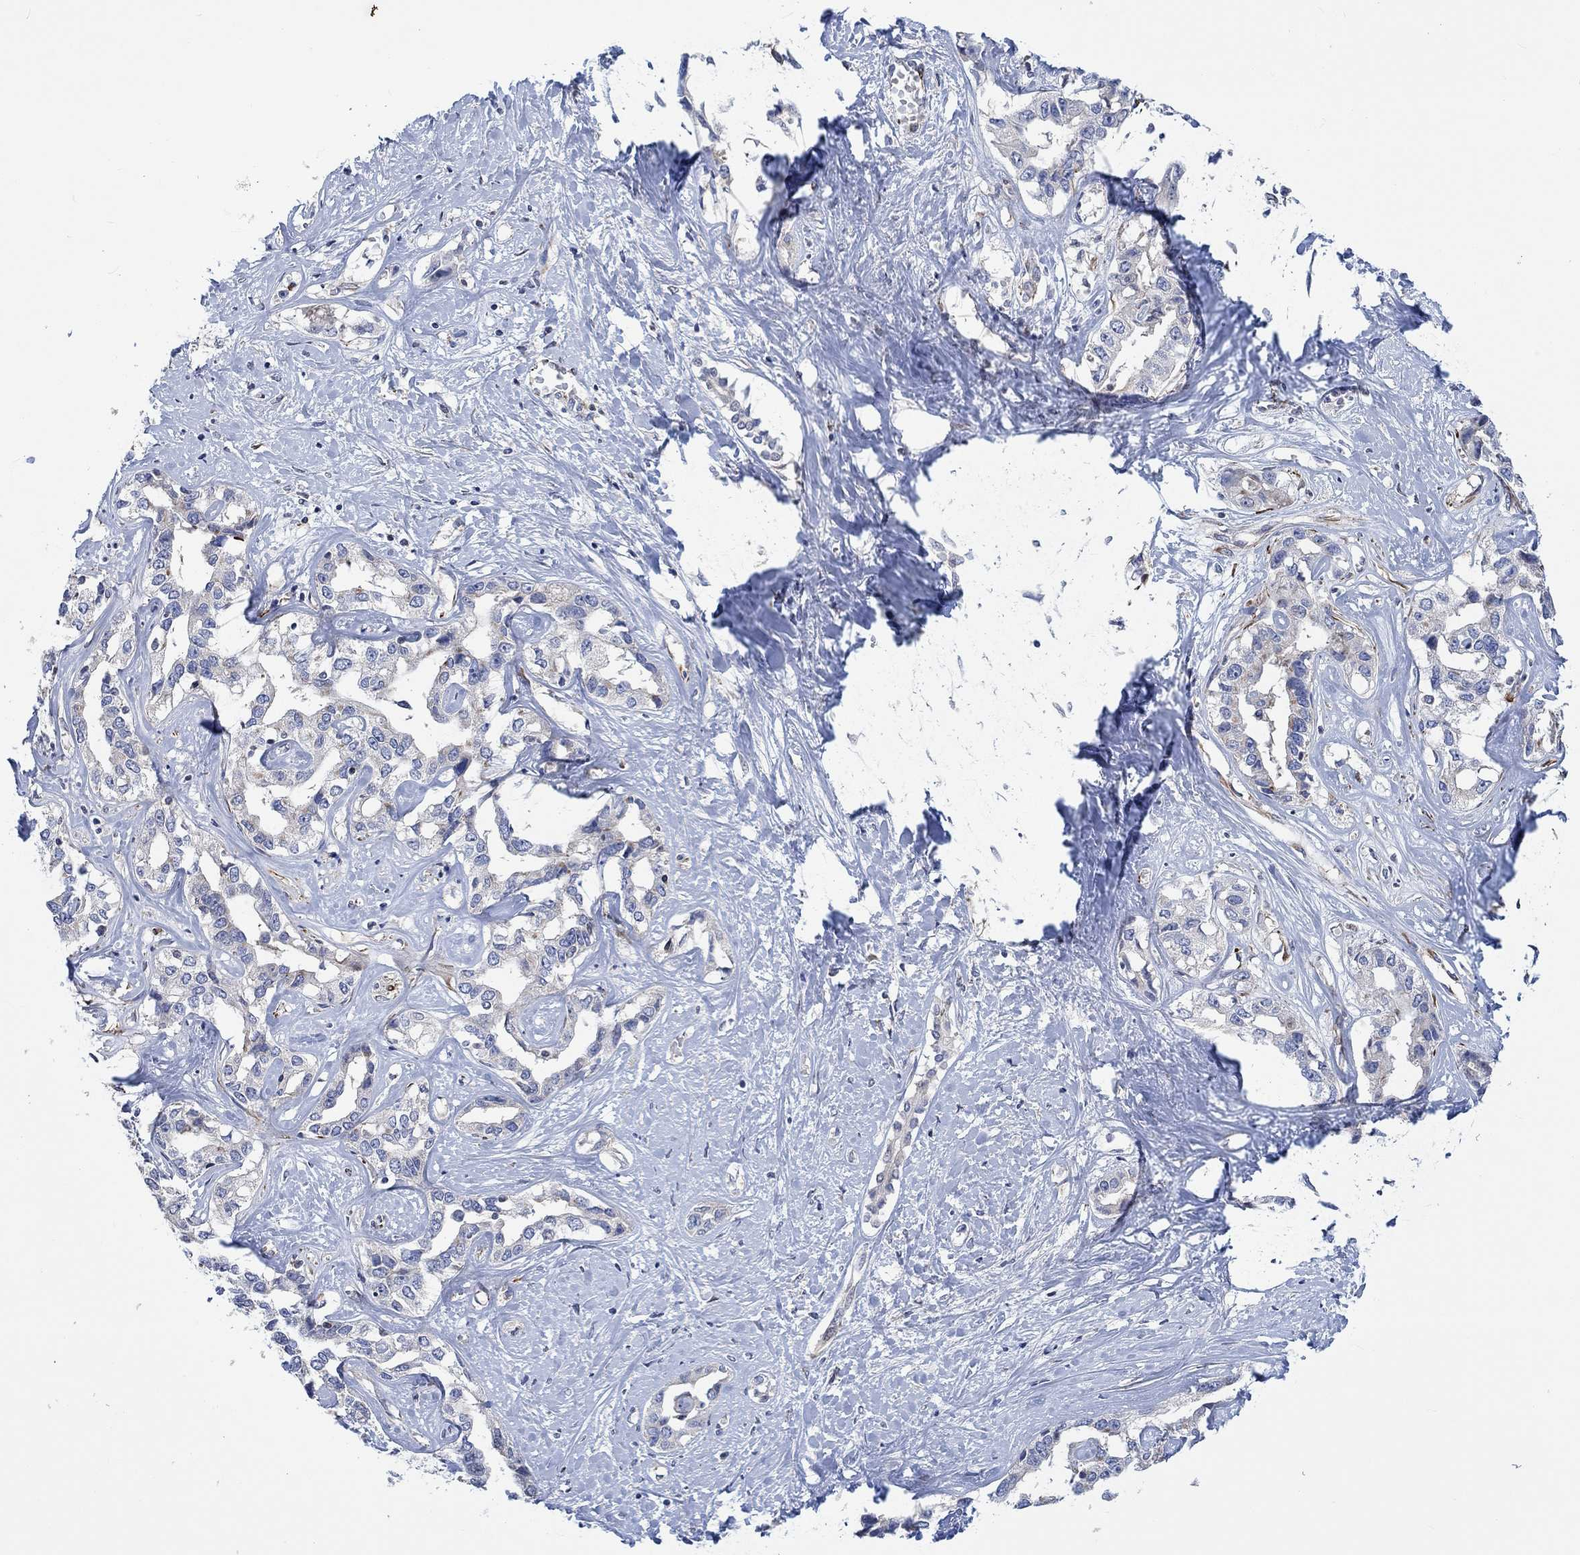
{"staining": {"intensity": "negative", "quantity": "none", "location": "none"}, "tissue": "liver cancer", "cell_type": "Tumor cells", "image_type": "cancer", "snomed": [{"axis": "morphology", "description": "Cholangiocarcinoma"}, {"axis": "topography", "description": "Liver"}], "caption": "Immunohistochemistry (IHC) histopathology image of neoplastic tissue: human liver cholangiocarcinoma stained with DAB reveals no significant protein staining in tumor cells.", "gene": "CAMK1D", "patient": {"sex": "male", "age": 59}}